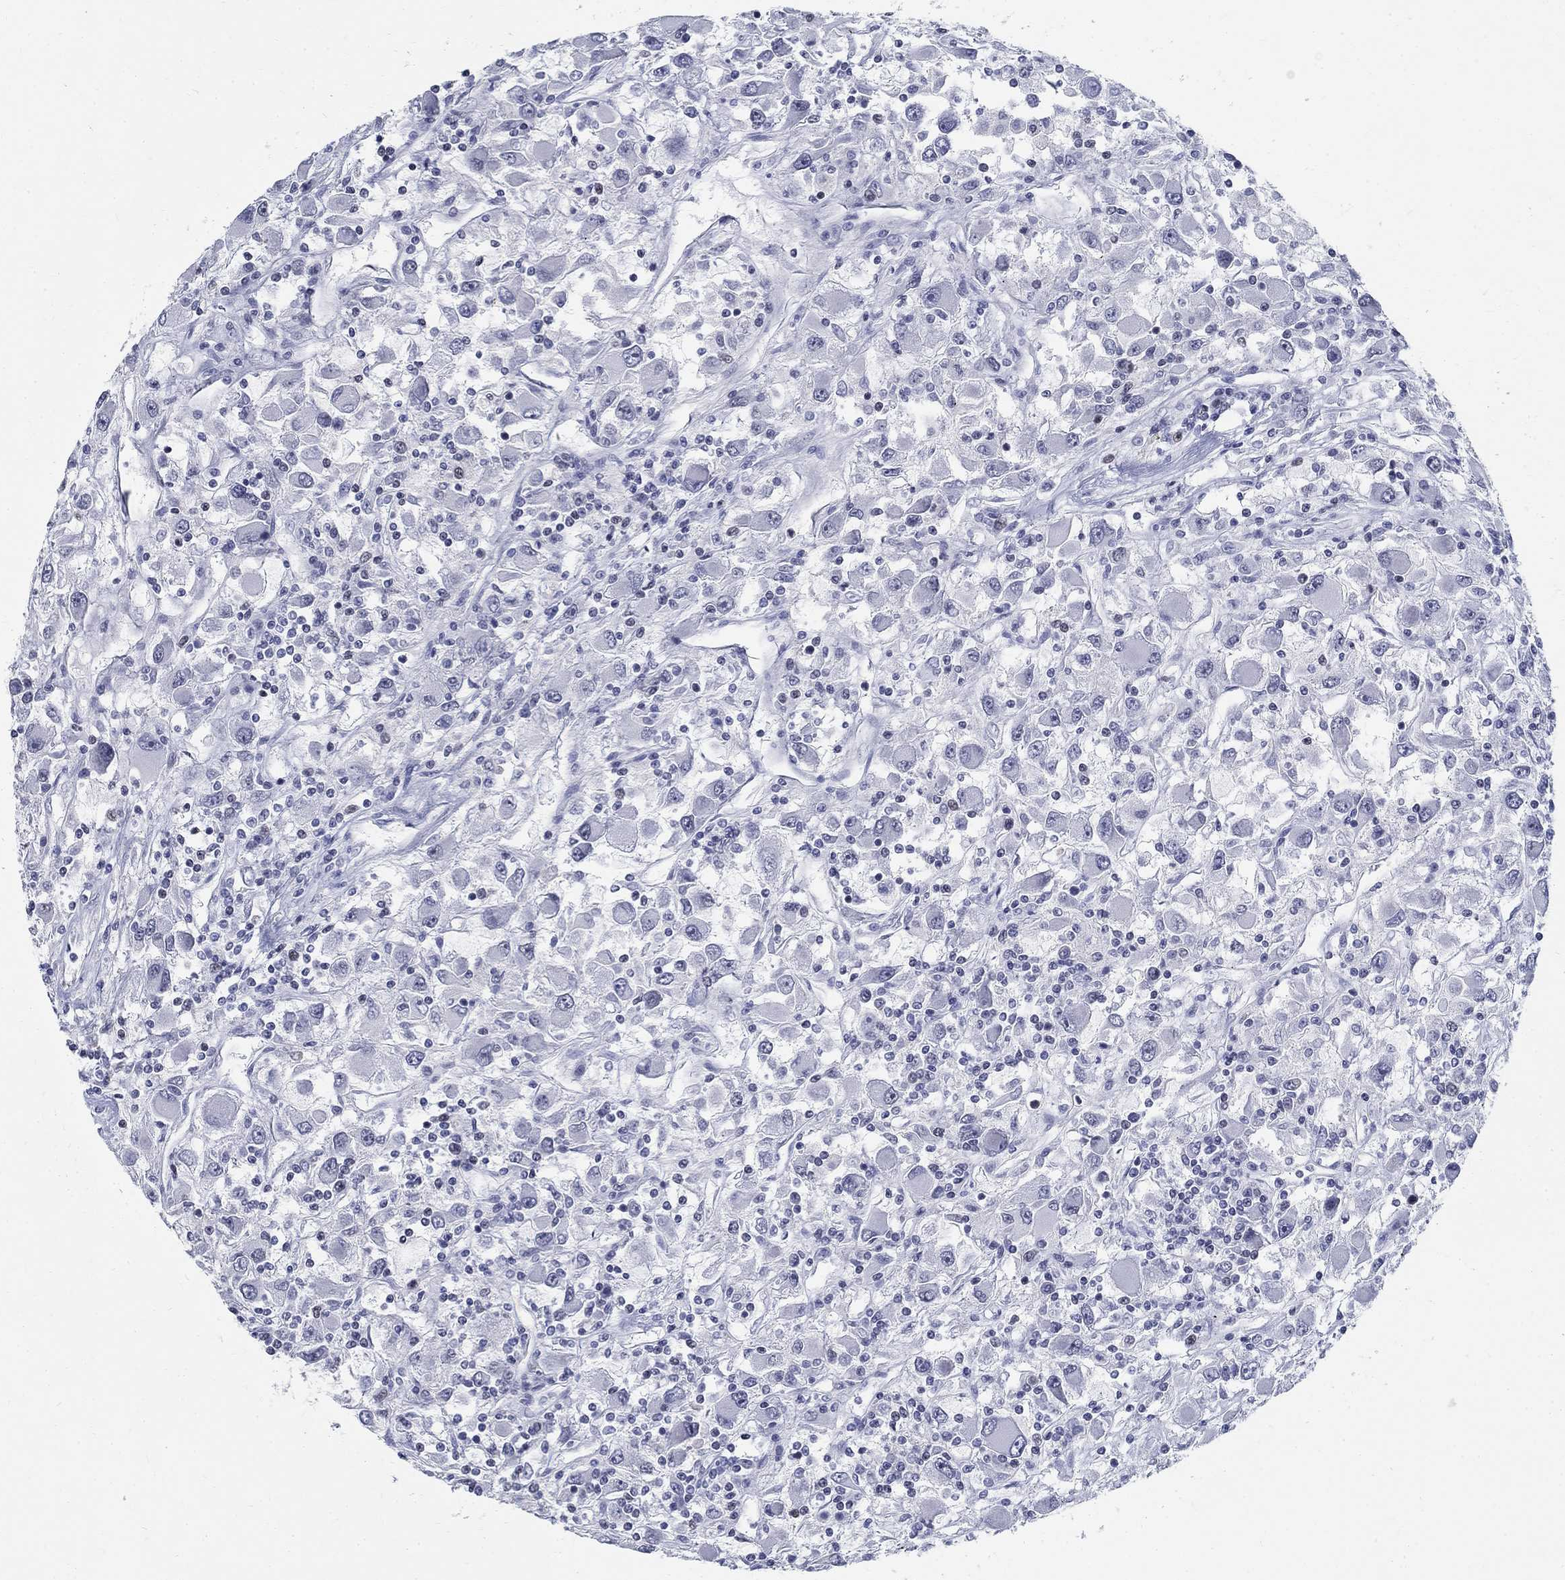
{"staining": {"intensity": "negative", "quantity": "none", "location": "none"}, "tissue": "renal cancer", "cell_type": "Tumor cells", "image_type": "cancer", "snomed": [{"axis": "morphology", "description": "Adenocarcinoma, NOS"}, {"axis": "topography", "description": "Kidney"}], "caption": "Micrograph shows no significant protein expression in tumor cells of renal cancer (adenocarcinoma).", "gene": "BHLHE22", "patient": {"sex": "female", "age": 67}}